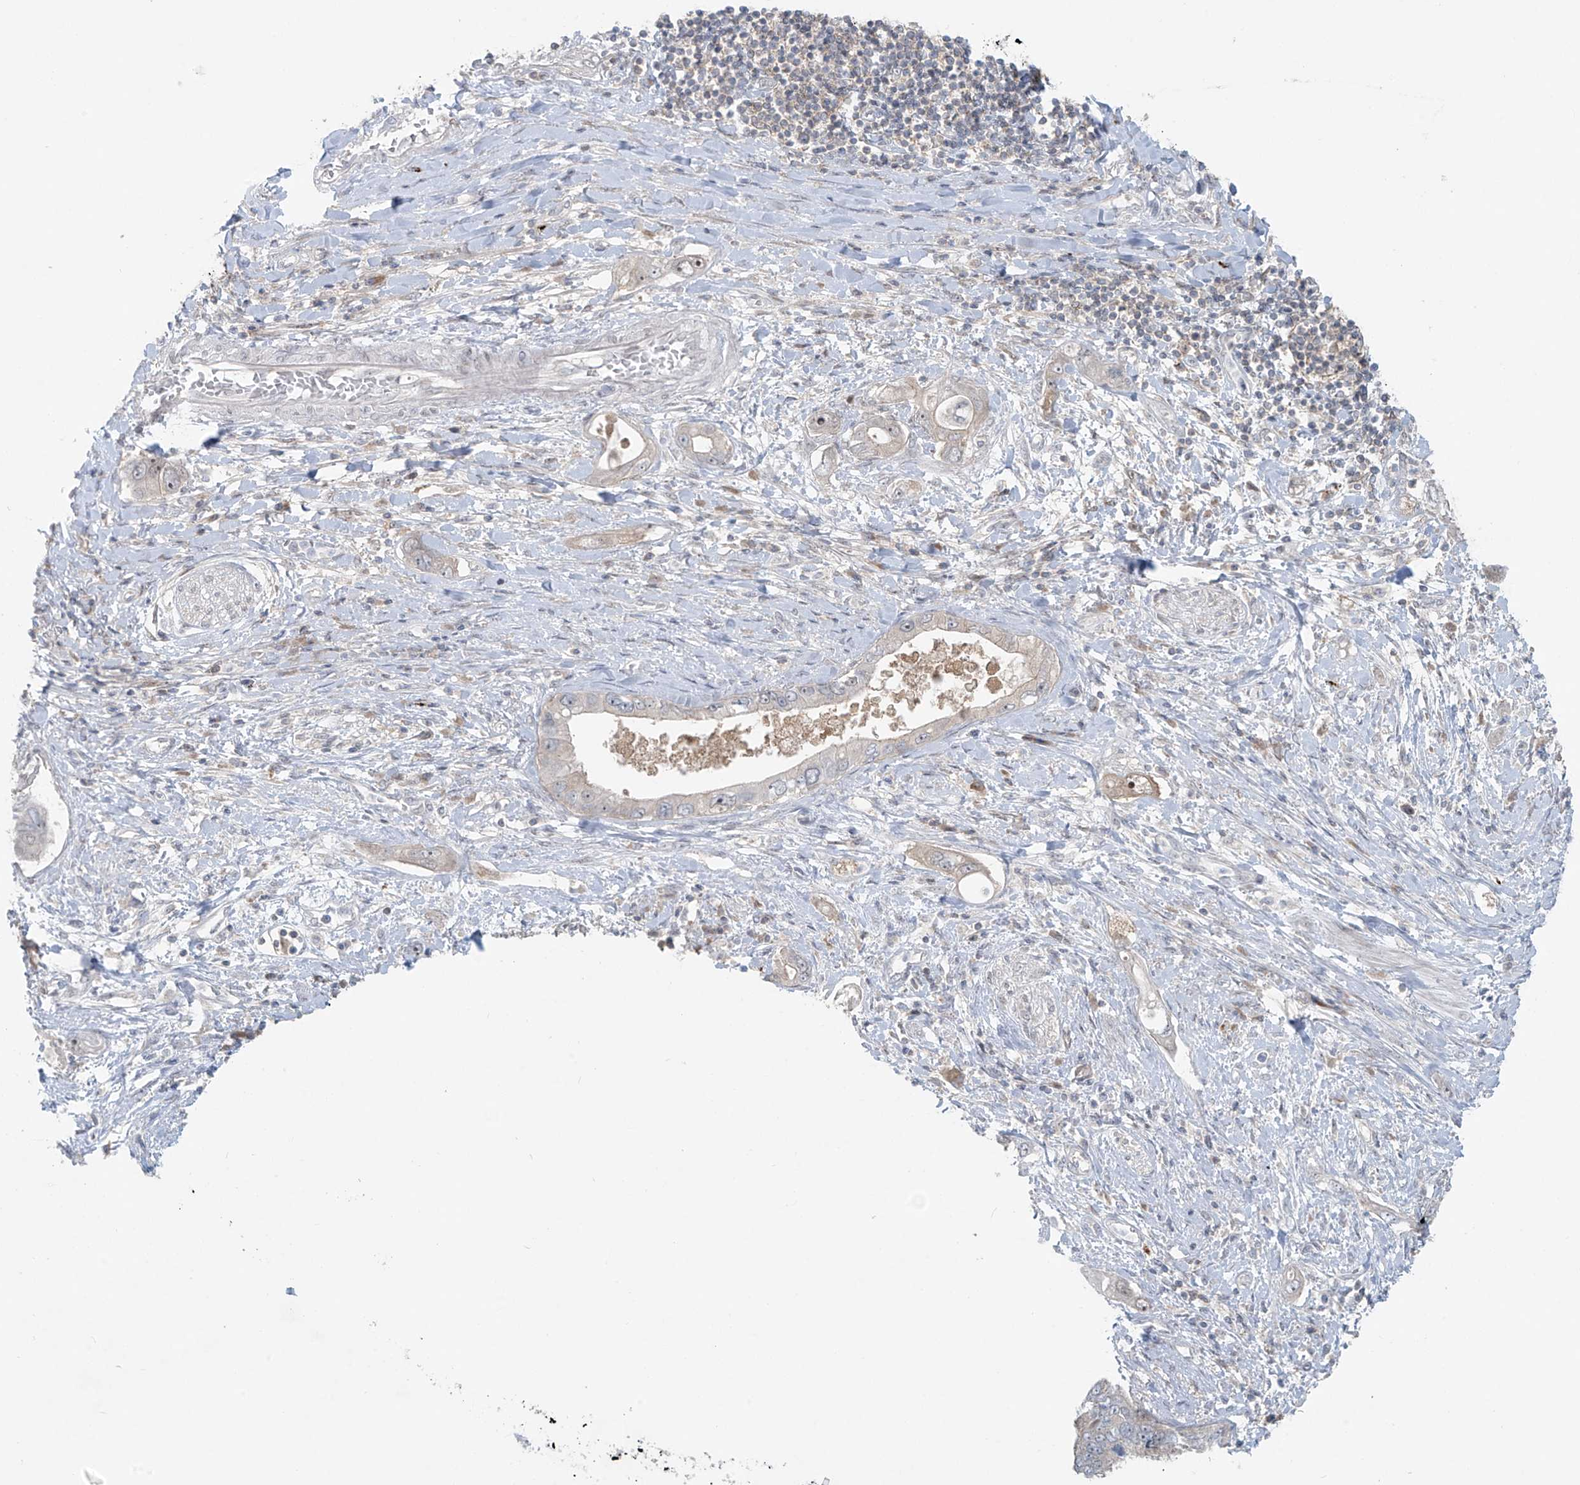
{"staining": {"intensity": "negative", "quantity": "none", "location": "none"}, "tissue": "pancreatic cancer", "cell_type": "Tumor cells", "image_type": "cancer", "snomed": [{"axis": "morphology", "description": "Inflammation, NOS"}, {"axis": "morphology", "description": "Adenocarcinoma, NOS"}, {"axis": "topography", "description": "Pancreas"}], "caption": "Pancreatic cancer (adenocarcinoma) was stained to show a protein in brown. There is no significant staining in tumor cells.", "gene": "PPAT", "patient": {"sex": "female", "age": 56}}